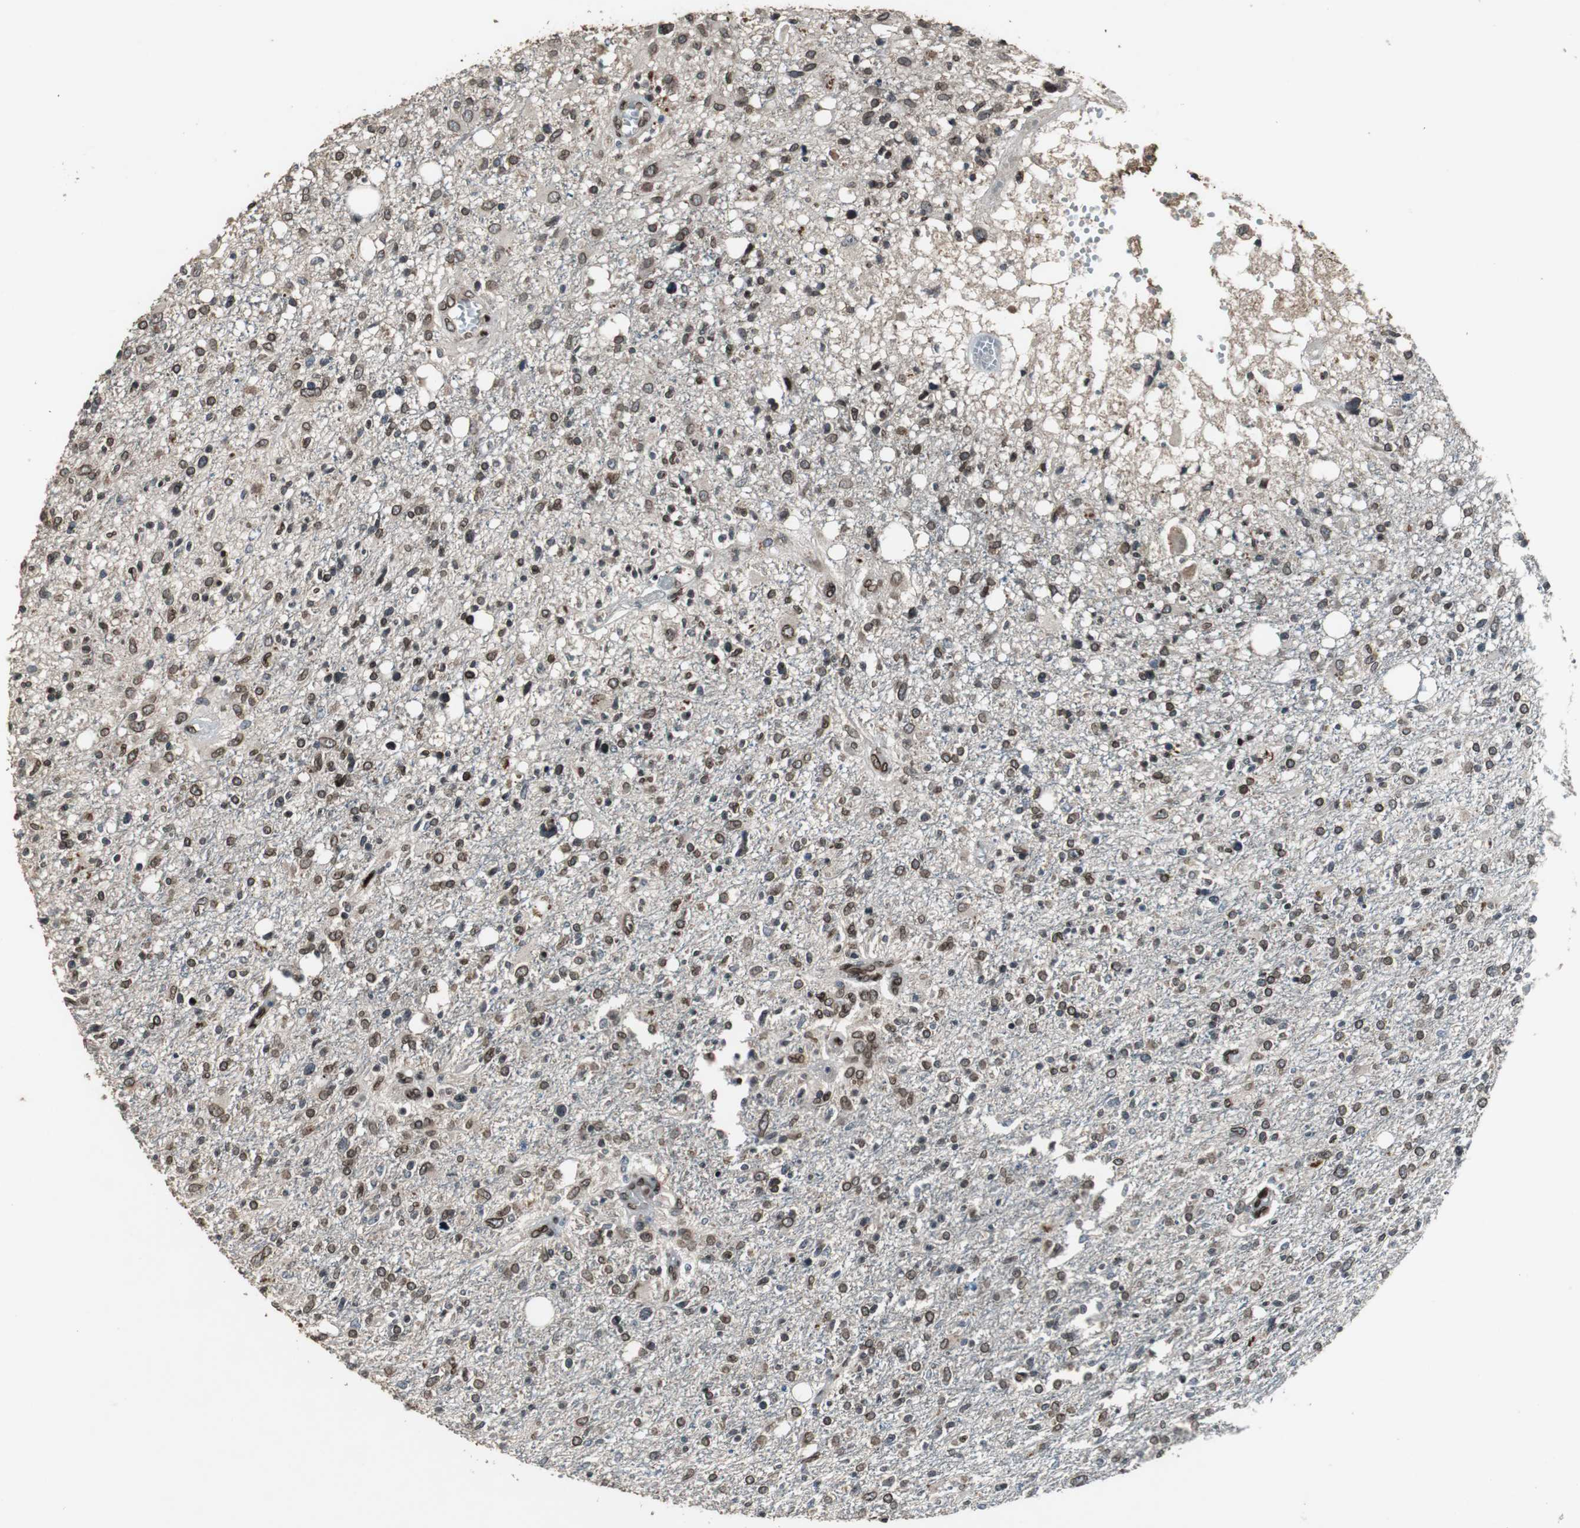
{"staining": {"intensity": "strong", "quantity": ">75%", "location": "cytoplasmic/membranous,nuclear"}, "tissue": "glioma", "cell_type": "Tumor cells", "image_type": "cancer", "snomed": [{"axis": "morphology", "description": "Glioma, malignant, High grade"}, {"axis": "topography", "description": "Cerebral cortex"}], "caption": "The histopathology image shows staining of high-grade glioma (malignant), revealing strong cytoplasmic/membranous and nuclear protein positivity (brown color) within tumor cells. (DAB = brown stain, brightfield microscopy at high magnification).", "gene": "LMNA", "patient": {"sex": "male", "age": 76}}